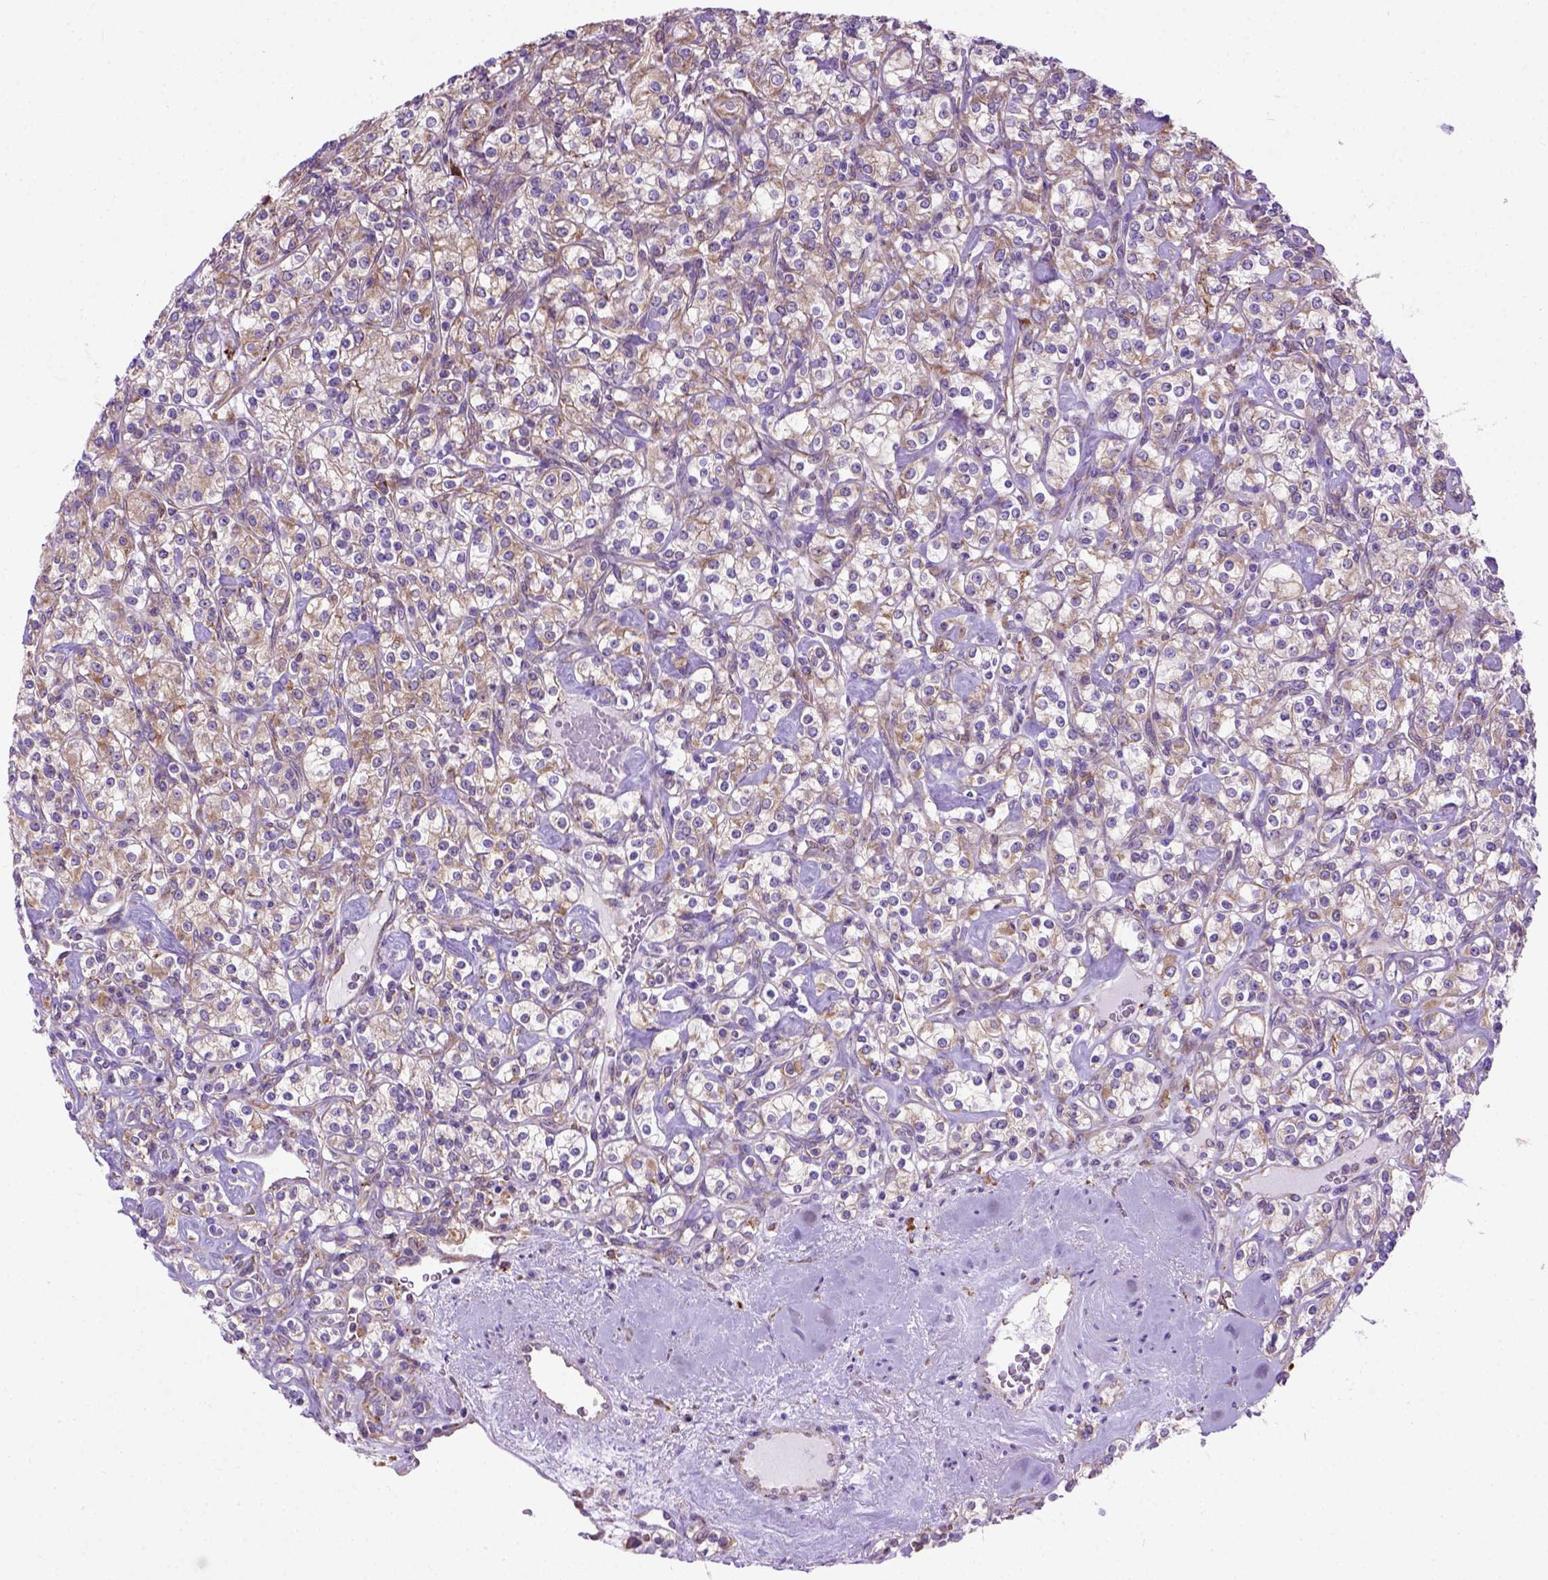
{"staining": {"intensity": "moderate", "quantity": ">75%", "location": "cytoplasmic/membranous"}, "tissue": "renal cancer", "cell_type": "Tumor cells", "image_type": "cancer", "snomed": [{"axis": "morphology", "description": "Adenocarcinoma, NOS"}, {"axis": "topography", "description": "Kidney"}], "caption": "There is medium levels of moderate cytoplasmic/membranous expression in tumor cells of renal cancer, as demonstrated by immunohistochemical staining (brown color).", "gene": "PLK4", "patient": {"sex": "male", "age": 77}}